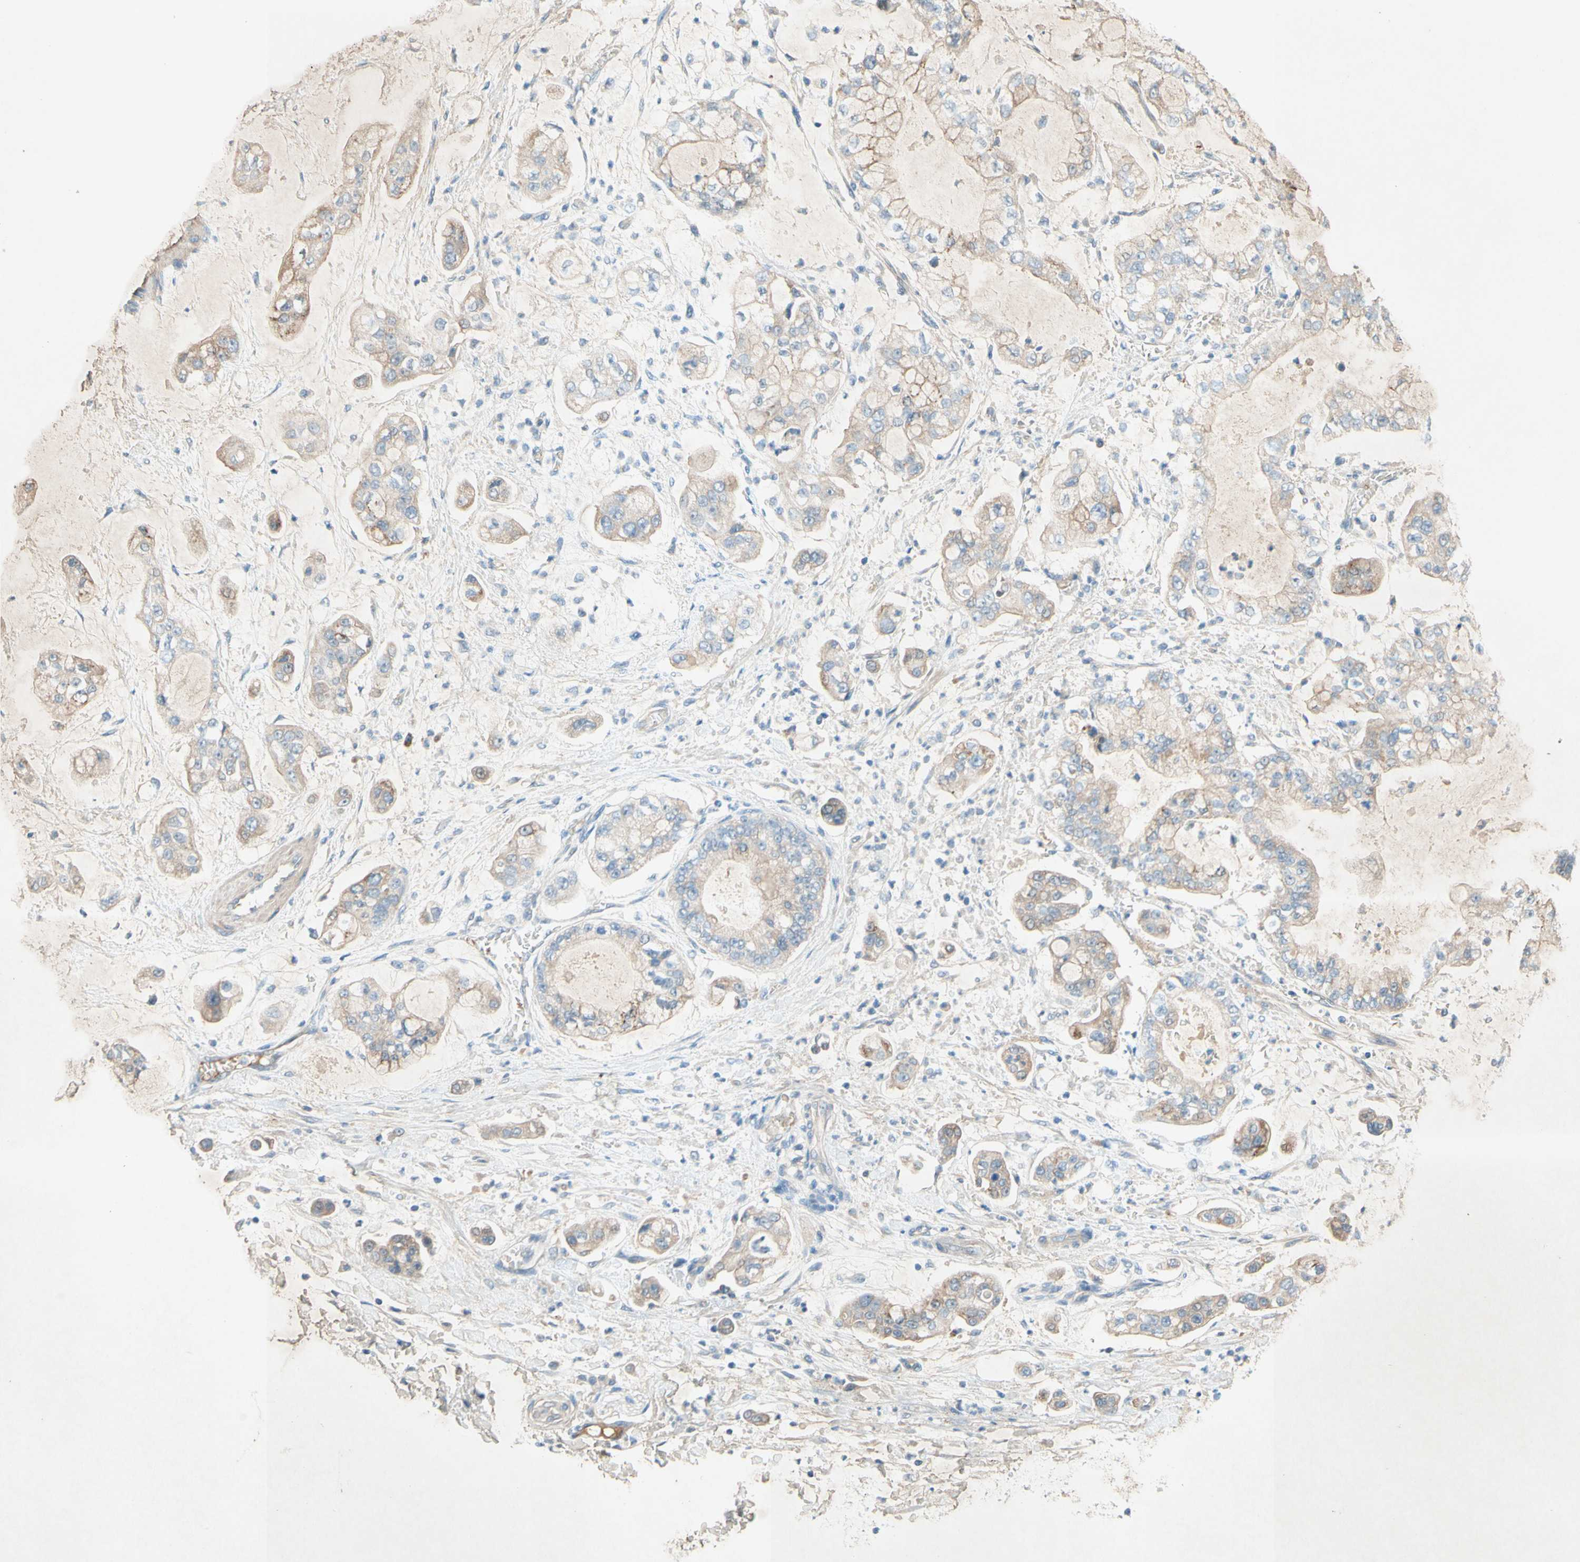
{"staining": {"intensity": "weak", "quantity": "25%-75%", "location": "cytoplasmic/membranous"}, "tissue": "stomach cancer", "cell_type": "Tumor cells", "image_type": "cancer", "snomed": [{"axis": "morphology", "description": "Adenocarcinoma, NOS"}, {"axis": "topography", "description": "Stomach"}], "caption": "Stomach cancer (adenocarcinoma) stained with DAB immunohistochemistry (IHC) demonstrates low levels of weak cytoplasmic/membranous positivity in approximately 25%-75% of tumor cells.", "gene": "IL2", "patient": {"sex": "male", "age": 76}}